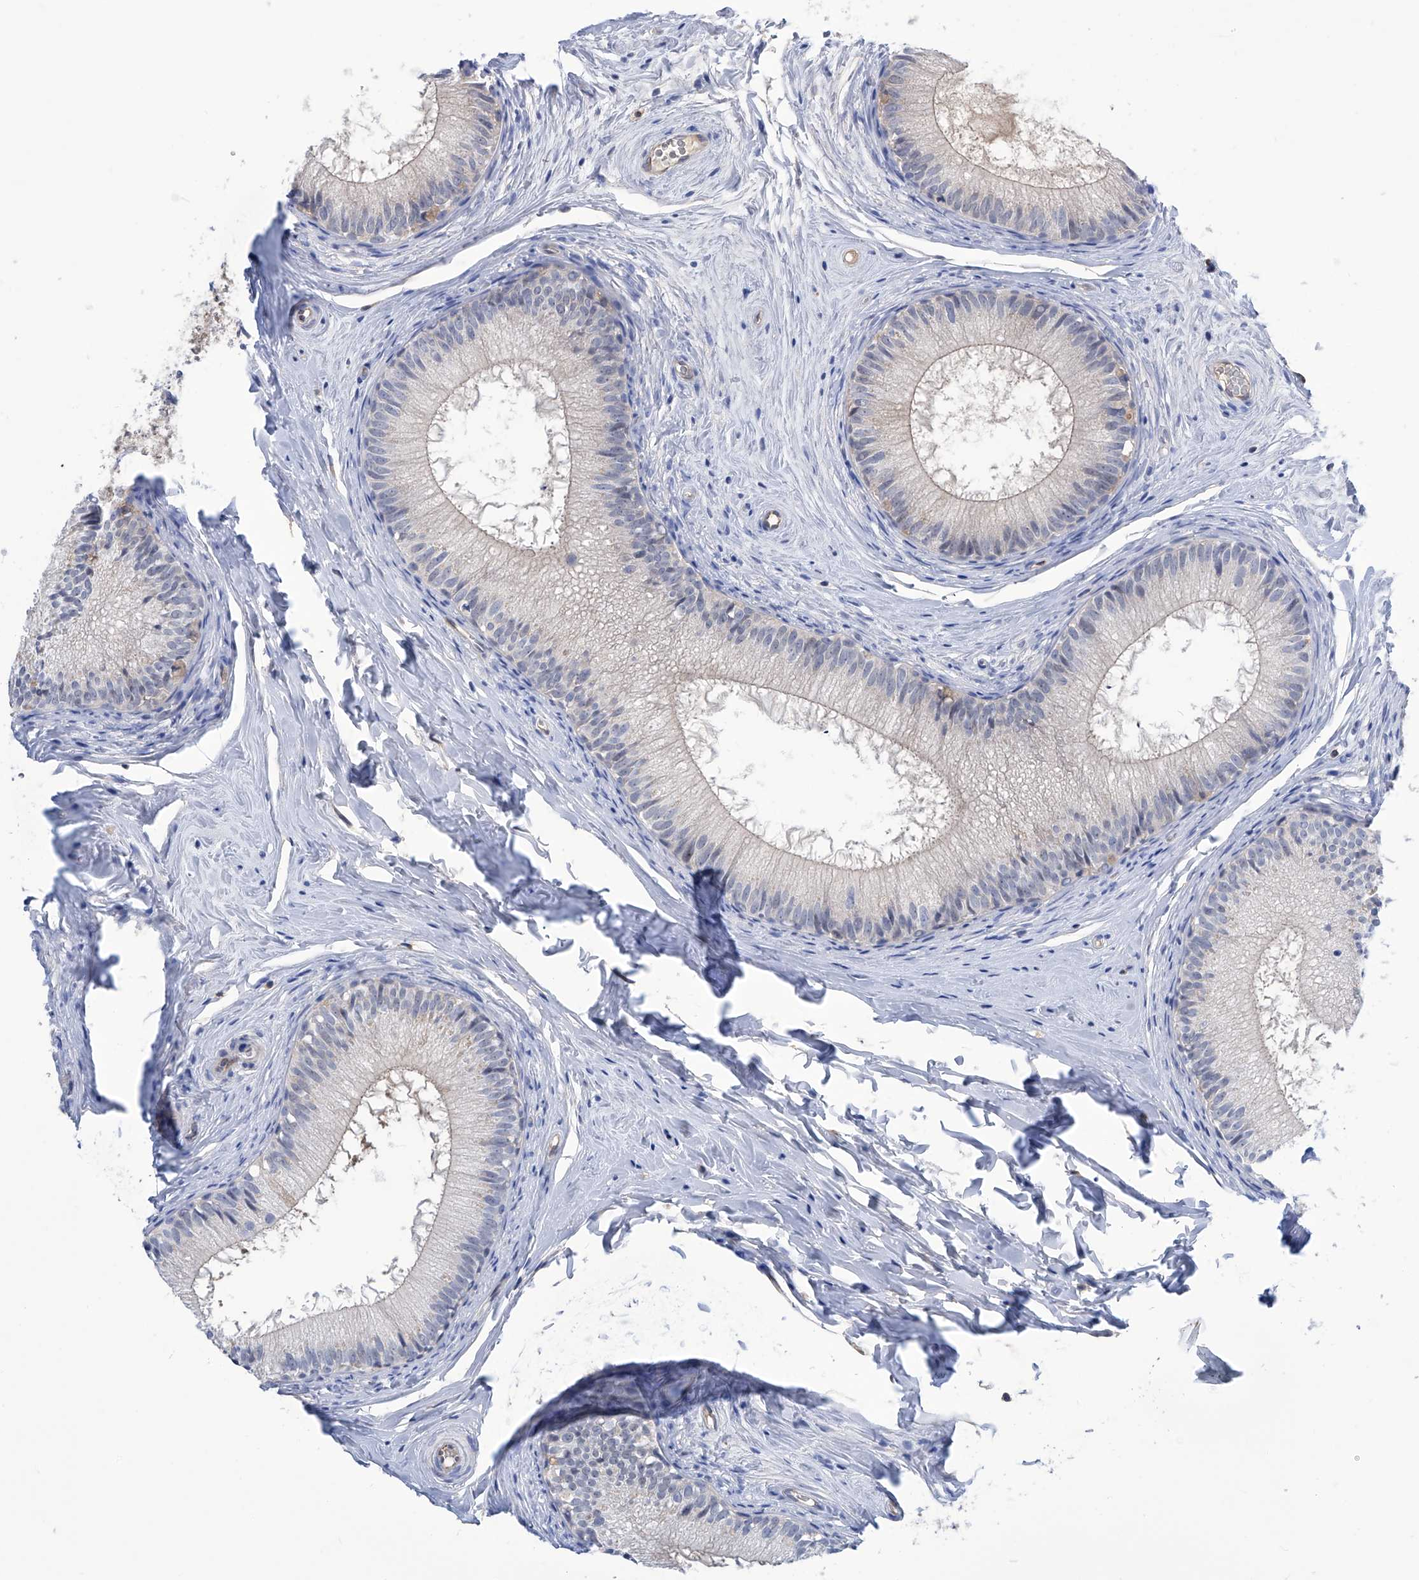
{"staining": {"intensity": "negative", "quantity": "none", "location": "none"}, "tissue": "epididymis", "cell_type": "Glandular cells", "image_type": "normal", "snomed": [{"axis": "morphology", "description": "Normal tissue, NOS"}, {"axis": "topography", "description": "Epididymis"}], "caption": "Epididymis was stained to show a protein in brown. There is no significant staining in glandular cells. The staining was performed using DAB to visualize the protein expression in brown, while the nuclei were stained in blue with hematoxylin (Magnification: 20x).", "gene": "PGM3", "patient": {"sex": "male", "age": 34}}